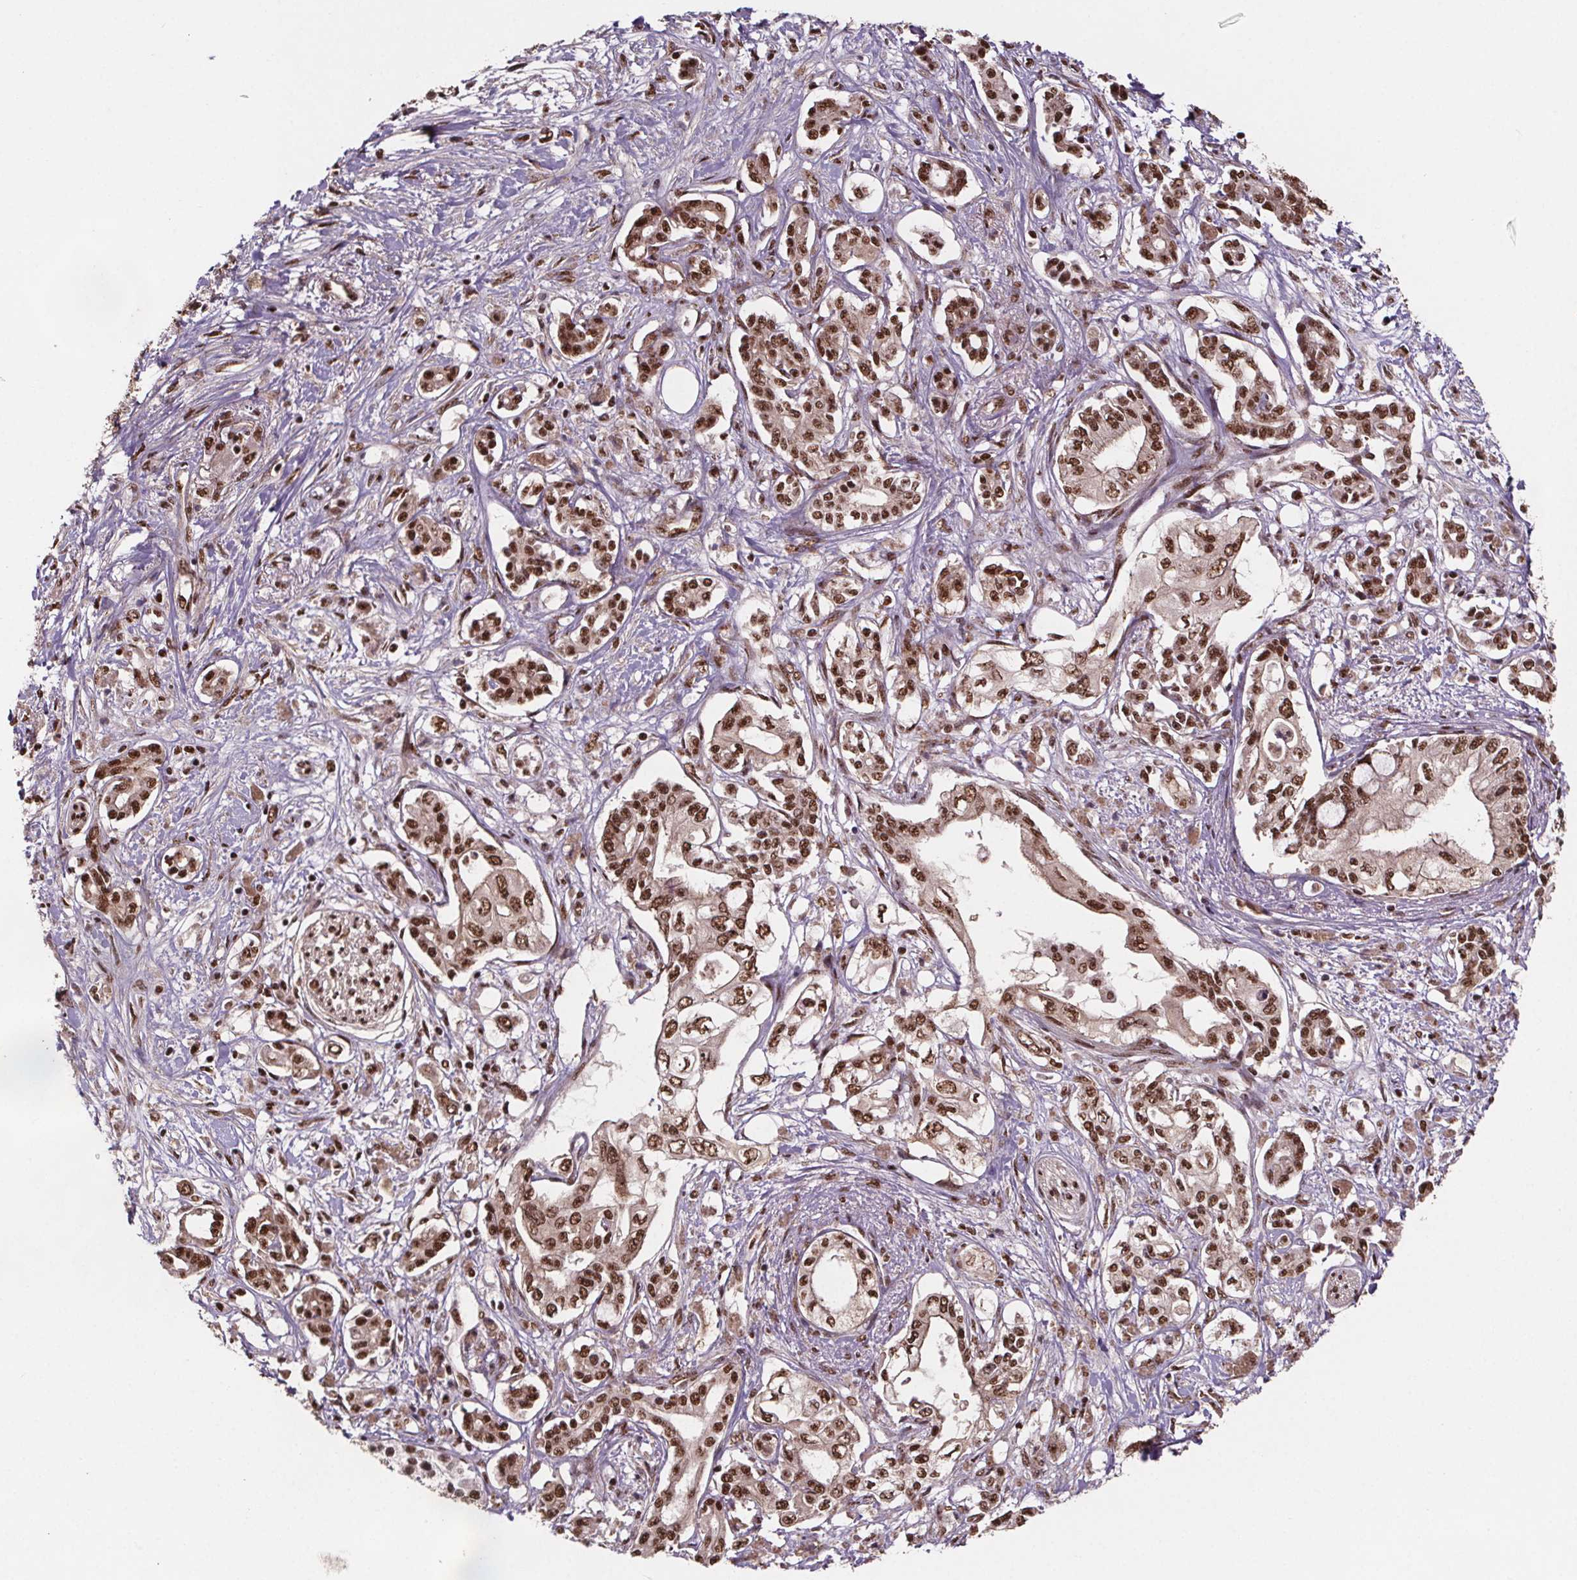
{"staining": {"intensity": "strong", "quantity": ">75%", "location": "nuclear"}, "tissue": "pancreatic cancer", "cell_type": "Tumor cells", "image_type": "cancer", "snomed": [{"axis": "morphology", "description": "Adenocarcinoma, NOS"}, {"axis": "topography", "description": "Pancreas"}], "caption": "Pancreatic cancer stained with DAB (3,3'-diaminobenzidine) immunohistochemistry (IHC) exhibits high levels of strong nuclear expression in approximately >75% of tumor cells.", "gene": "JARID2", "patient": {"sex": "female", "age": 63}}